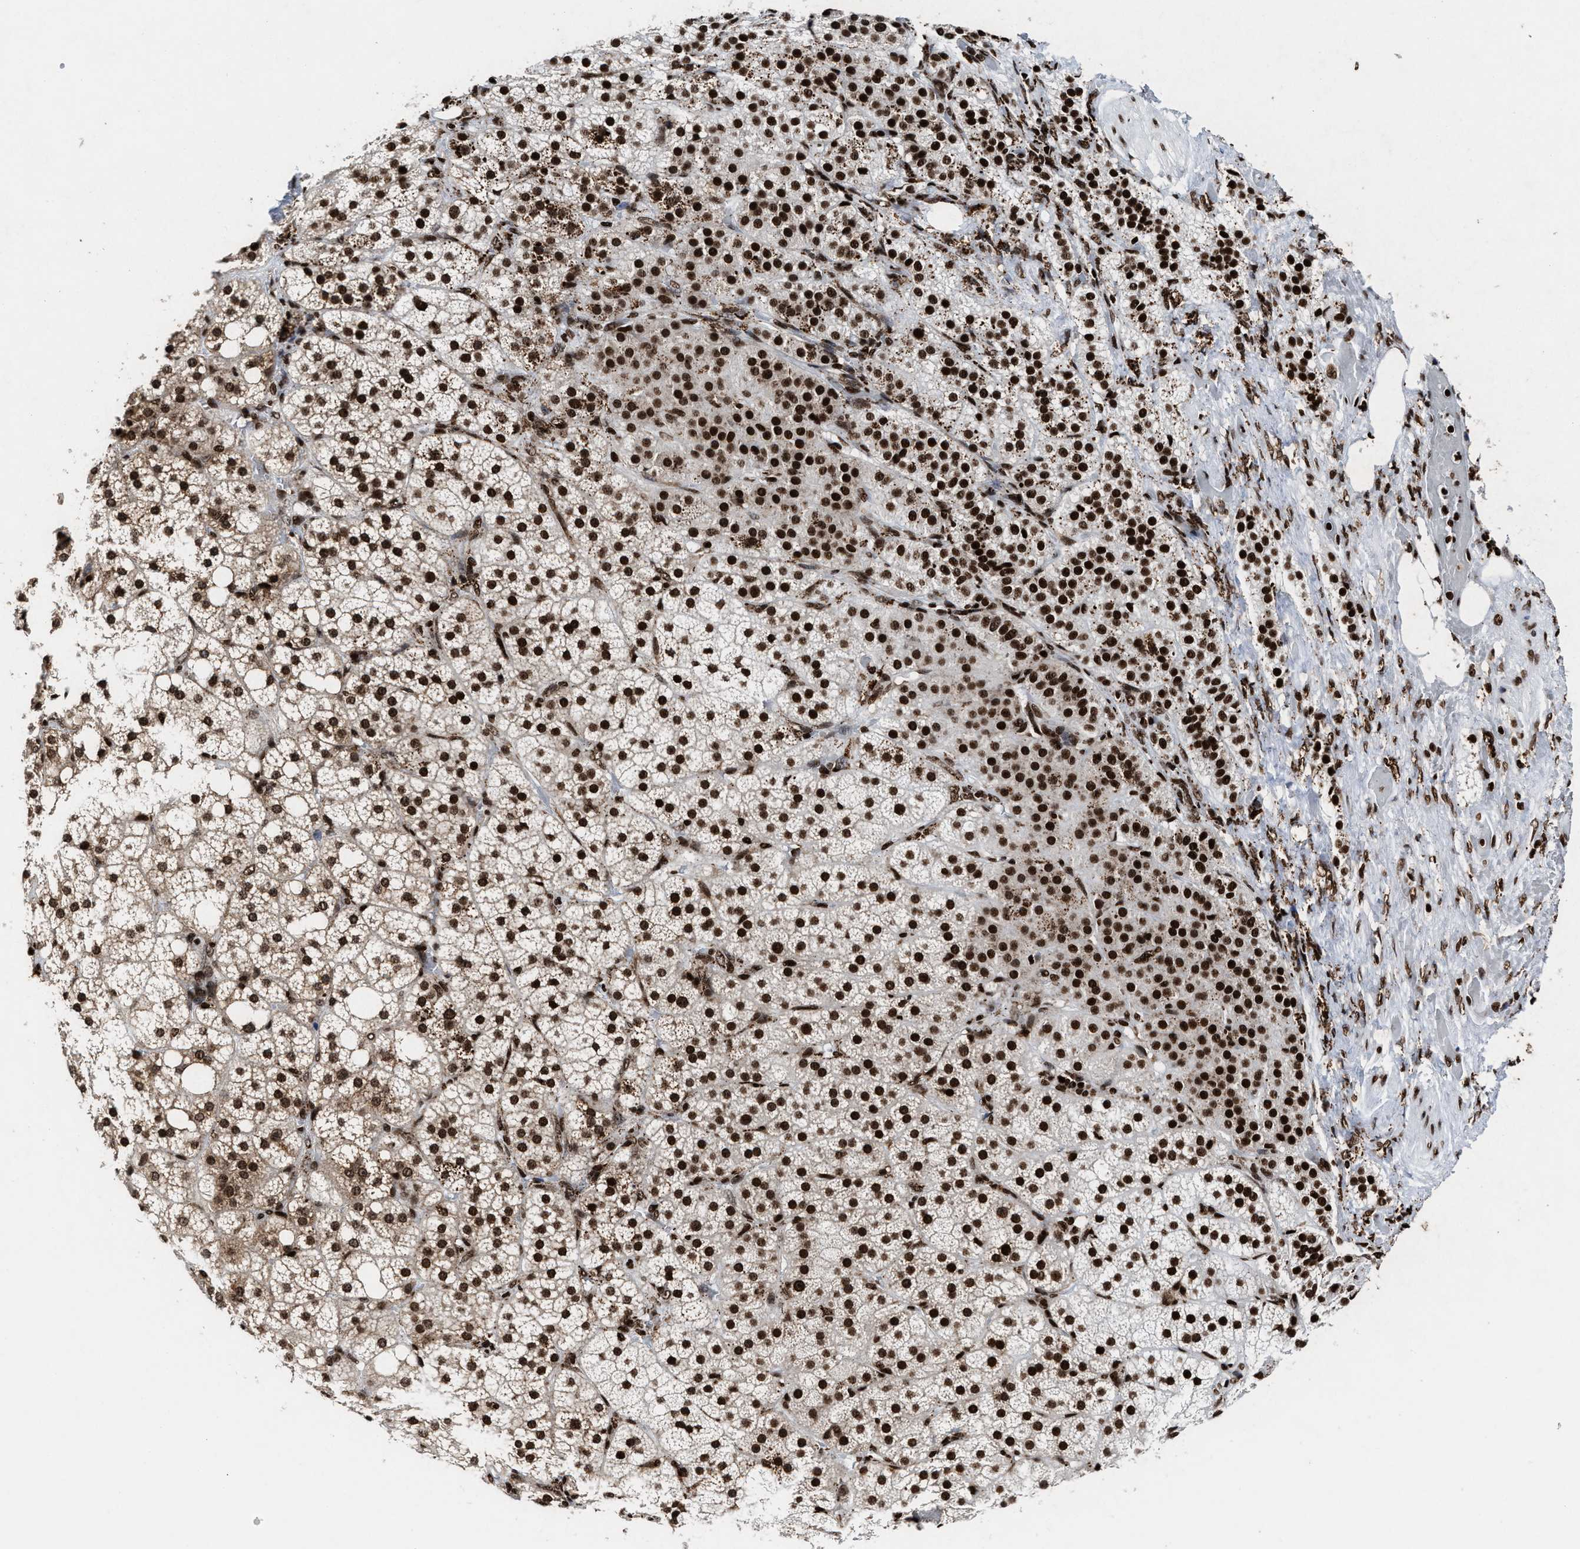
{"staining": {"intensity": "strong", "quantity": ">75%", "location": "nuclear"}, "tissue": "adrenal gland", "cell_type": "Glandular cells", "image_type": "normal", "snomed": [{"axis": "morphology", "description": "Normal tissue, NOS"}, {"axis": "topography", "description": "Adrenal gland"}], "caption": "Immunohistochemical staining of unremarkable human adrenal gland demonstrates strong nuclear protein staining in approximately >75% of glandular cells.", "gene": "ALYREF", "patient": {"sex": "female", "age": 59}}